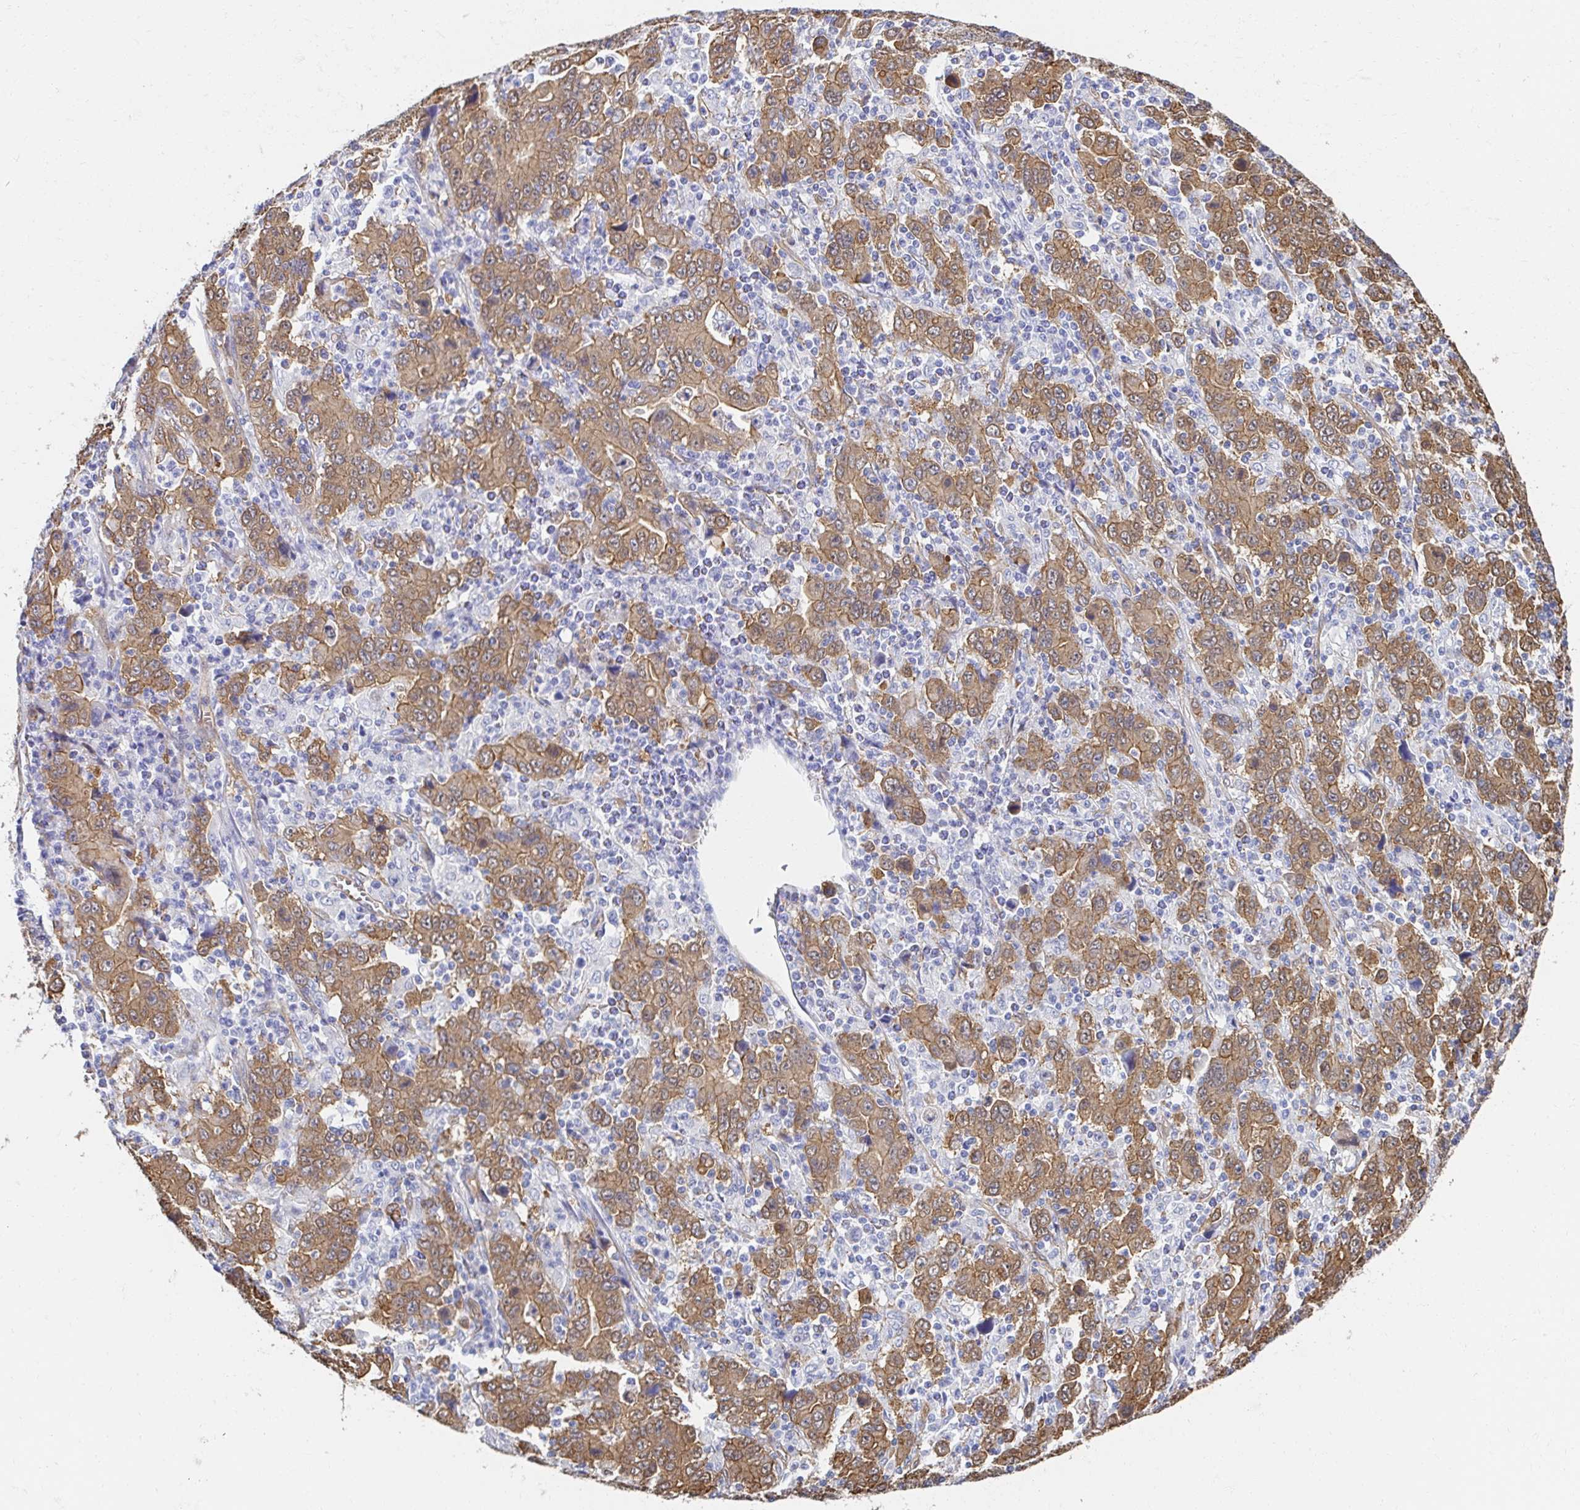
{"staining": {"intensity": "moderate", "quantity": ">75%", "location": "cytoplasmic/membranous"}, "tissue": "stomach cancer", "cell_type": "Tumor cells", "image_type": "cancer", "snomed": [{"axis": "morphology", "description": "Adenocarcinoma, NOS"}, {"axis": "topography", "description": "Stomach, upper"}], "caption": "Protein positivity by IHC reveals moderate cytoplasmic/membranous staining in about >75% of tumor cells in stomach cancer.", "gene": "CTTN", "patient": {"sex": "male", "age": 69}}